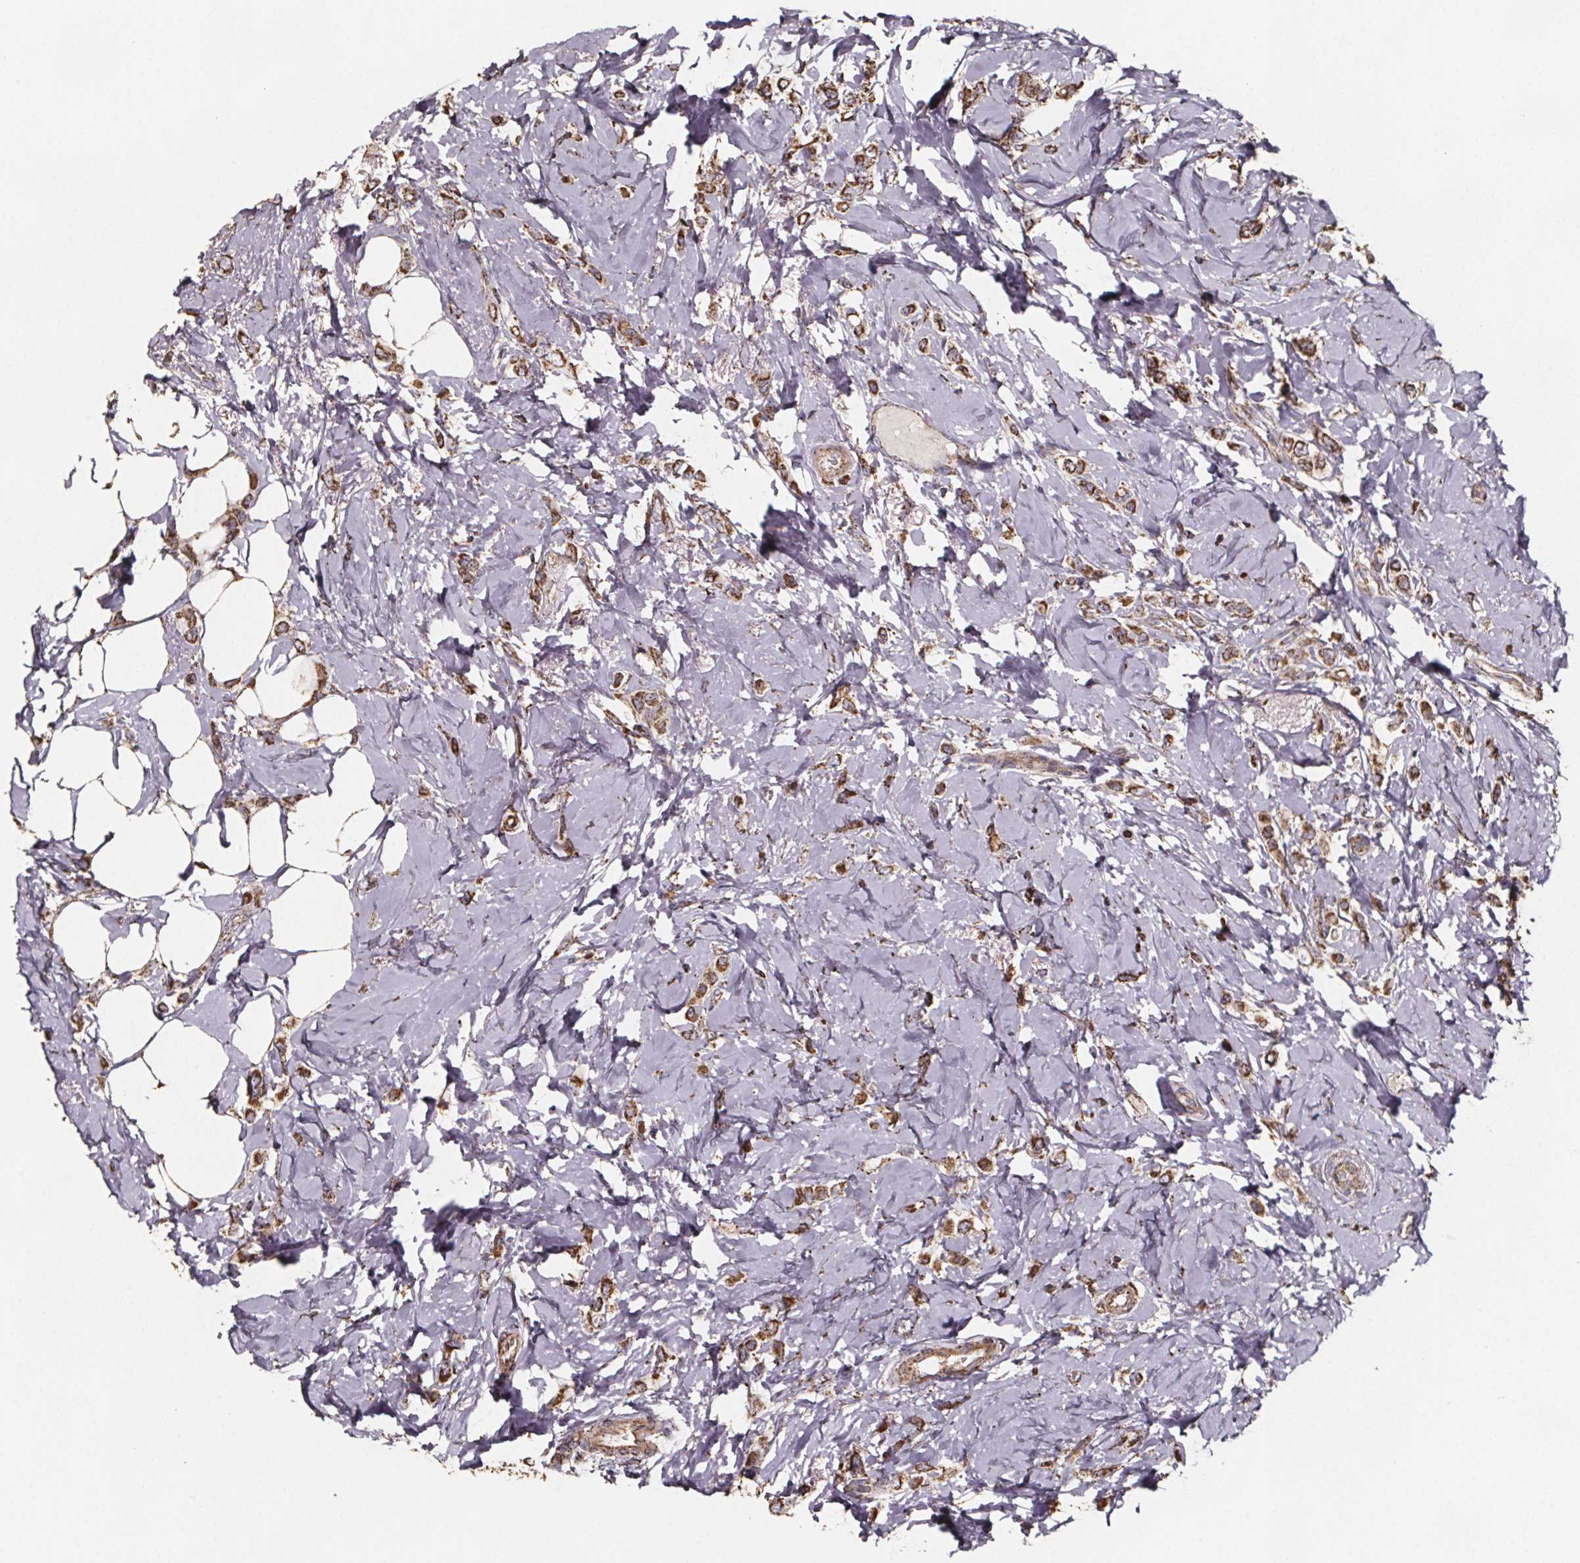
{"staining": {"intensity": "moderate", "quantity": ">75%", "location": "cytoplasmic/membranous"}, "tissue": "breast cancer", "cell_type": "Tumor cells", "image_type": "cancer", "snomed": [{"axis": "morphology", "description": "Lobular carcinoma"}, {"axis": "topography", "description": "Breast"}], "caption": "Human breast cancer stained for a protein (brown) shows moderate cytoplasmic/membranous positive expression in about >75% of tumor cells.", "gene": "SLC35D2", "patient": {"sex": "female", "age": 66}}